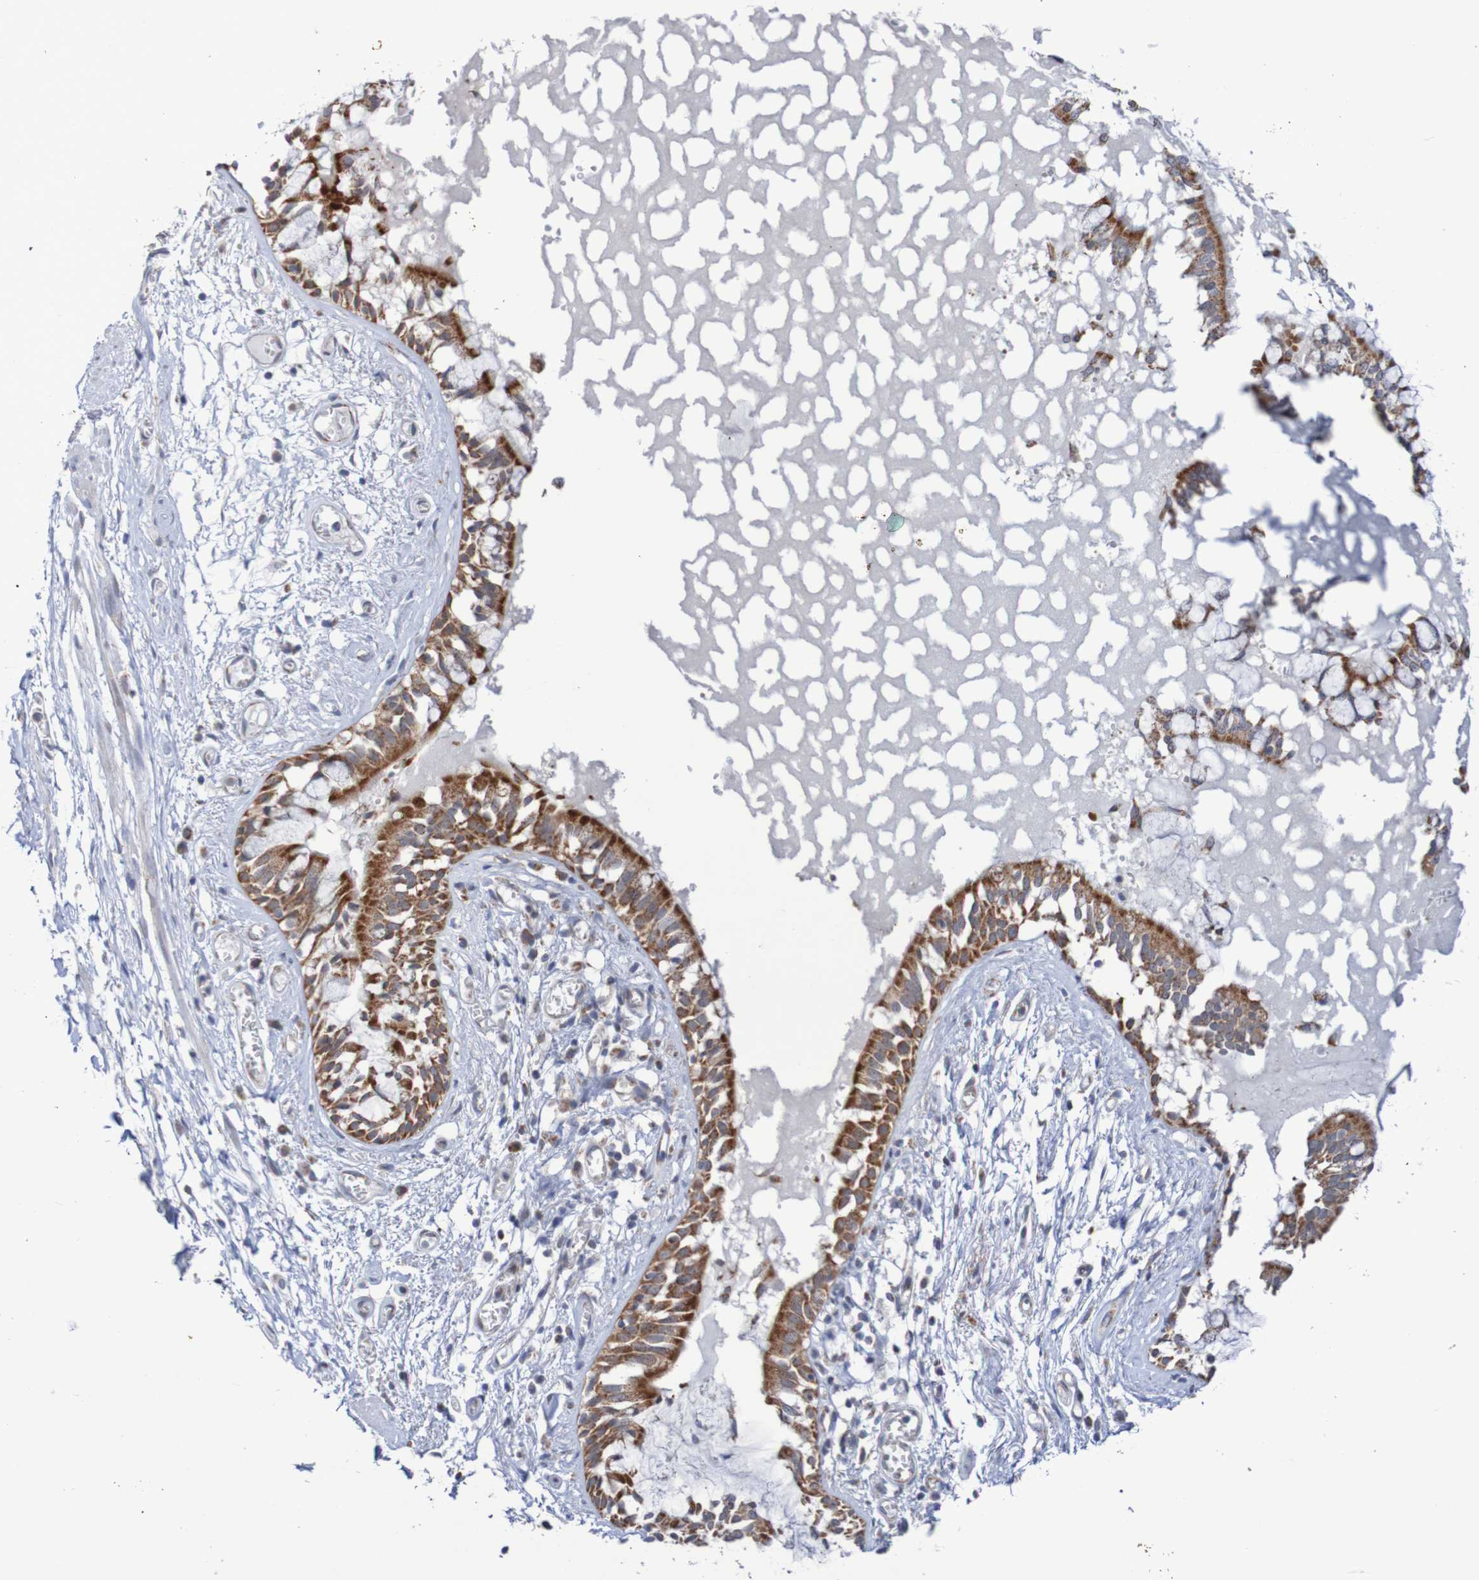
{"staining": {"intensity": "strong", "quantity": ">75%", "location": "cytoplasmic/membranous"}, "tissue": "bronchus", "cell_type": "Respiratory epithelial cells", "image_type": "normal", "snomed": [{"axis": "morphology", "description": "Normal tissue, NOS"}, {"axis": "morphology", "description": "Inflammation, NOS"}, {"axis": "topography", "description": "Cartilage tissue"}, {"axis": "topography", "description": "Lung"}], "caption": "Immunohistochemical staining of benign human bronchus exhibits strong cytoplasmic/membranous protein expression in about >75% of respiratory epithelial cells.", "gene": "DVL1", "patient": {"sex": "male", "age": 71}}